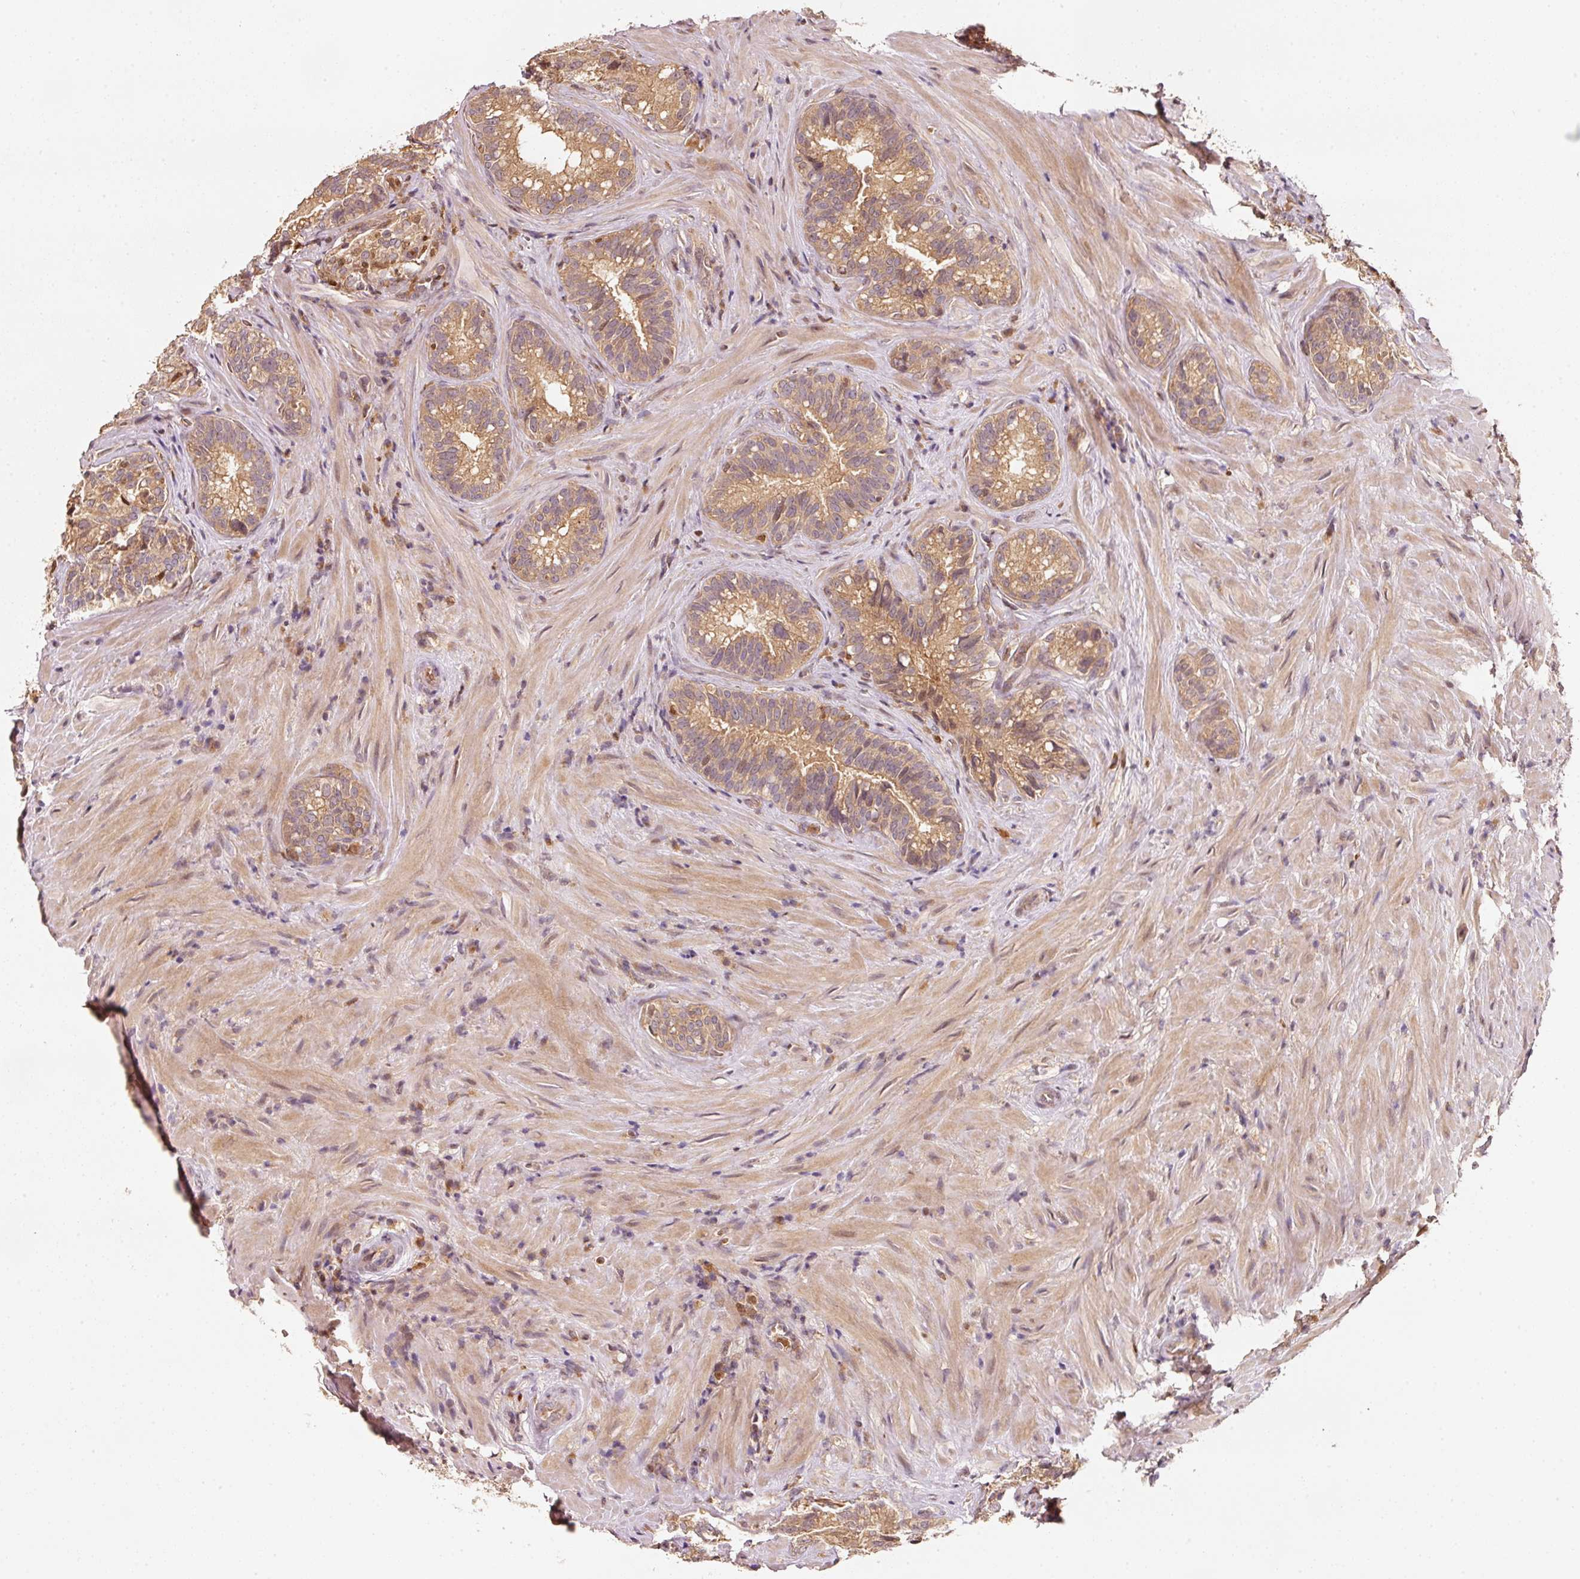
{"staining": {"intensity": "moderate", "quantity": ">75%", "location": "cytoplasmic/membranous"}, "tissue": "seminal vesicle", "cell_type": "Glandular cells", "image_type": "normal", "snomed": [{"axis": "morphology", "description": "Normal tissue, NOS"}, {"axis": "topography", "description": "Seminal veicle"}], "caption": "Protein analysis of unremarkable seminal vesicle reveals moderate cytoplasmic/membranous expression in about >75% of glandular cells. The staining is performed using DAB brown chromogen to label protein expression. The nuclei are counter-stained blue using hematoxylin.", "gene": "RRAS2", "patient": {"sex": "male", "age": 68}}